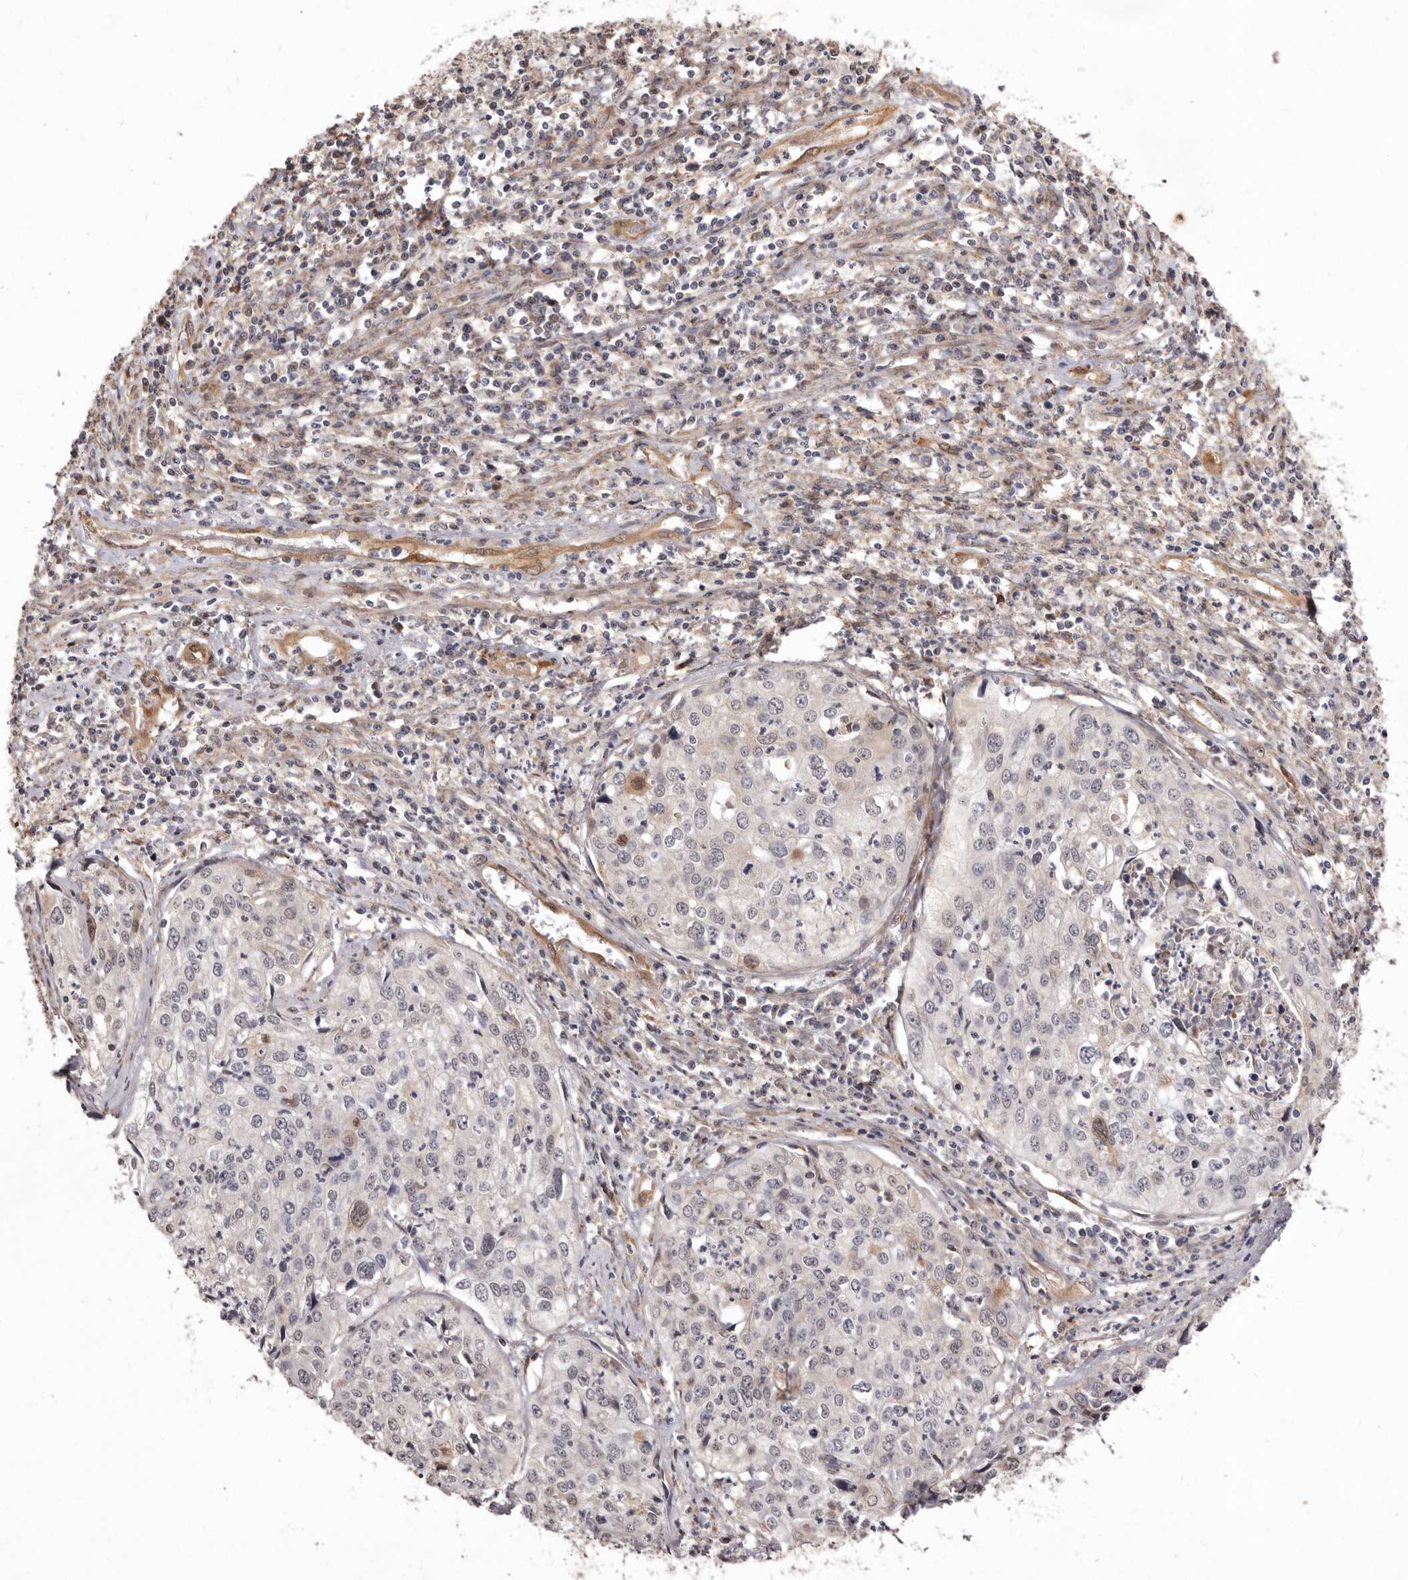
{"staining": {"intensity": "weak", "quantity": "<25%", "location": "cytoplasmic/membranous,nuclear"}, "tissue": "cervical cancer", "cell_type": "Tumor cells", "image_type": "cancer", "snomed": [{"axis": "morphology", "description": "Squamous cell carcinoma, NOS"}, {"axis": "topography", "description": "Cervix"}], "caption": "High magnification brightfield microscopy of squamous cell carcinoma (cervical) stained with DAB (brown) and counterstained with hematoxylin (blue): tumor cells show no significant expression.", "gene": "RRM2B", "patient": {"sex": "female", "age": 31}}